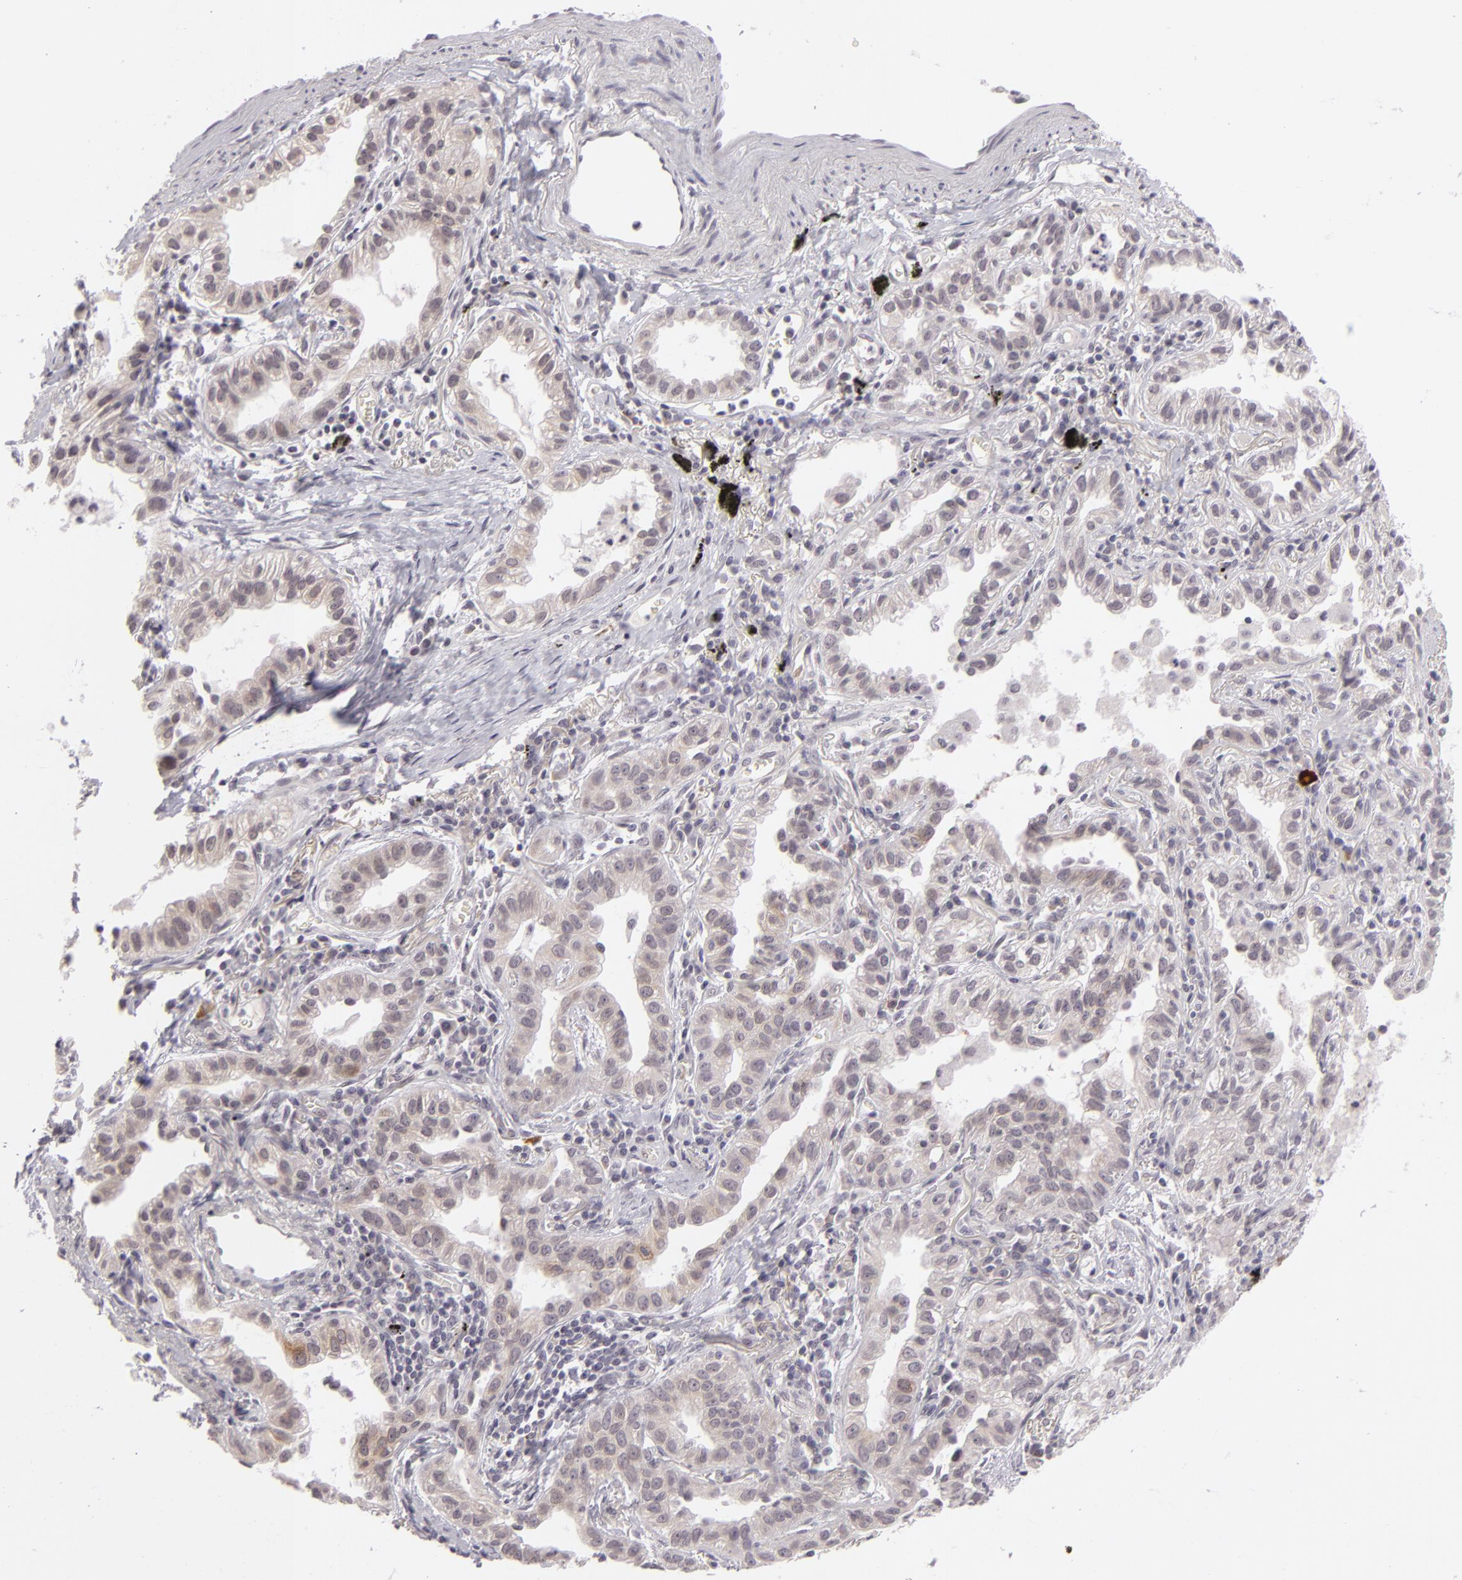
{"staining": {"intensity": "weak", "quantity": "<25%", "location": "cytoplasmic/membranous"}, "tissue": "lung cancer", "cell_type": "Tumor cells", "image_type": "cancer", "snomed": [{"axis": "morphology", "description": "Adenocarcinoma, NOS"}, {"axis": "topography", "description": "Lung"}], "caption": "DAB (3,3'-diaminobenzidine) immunohistochemical staining of human lung adenocarcinoma displays no significant staining in tumor cells.", "gene": "ZNF205", "patient": {"sex": "female", "age": 50}}